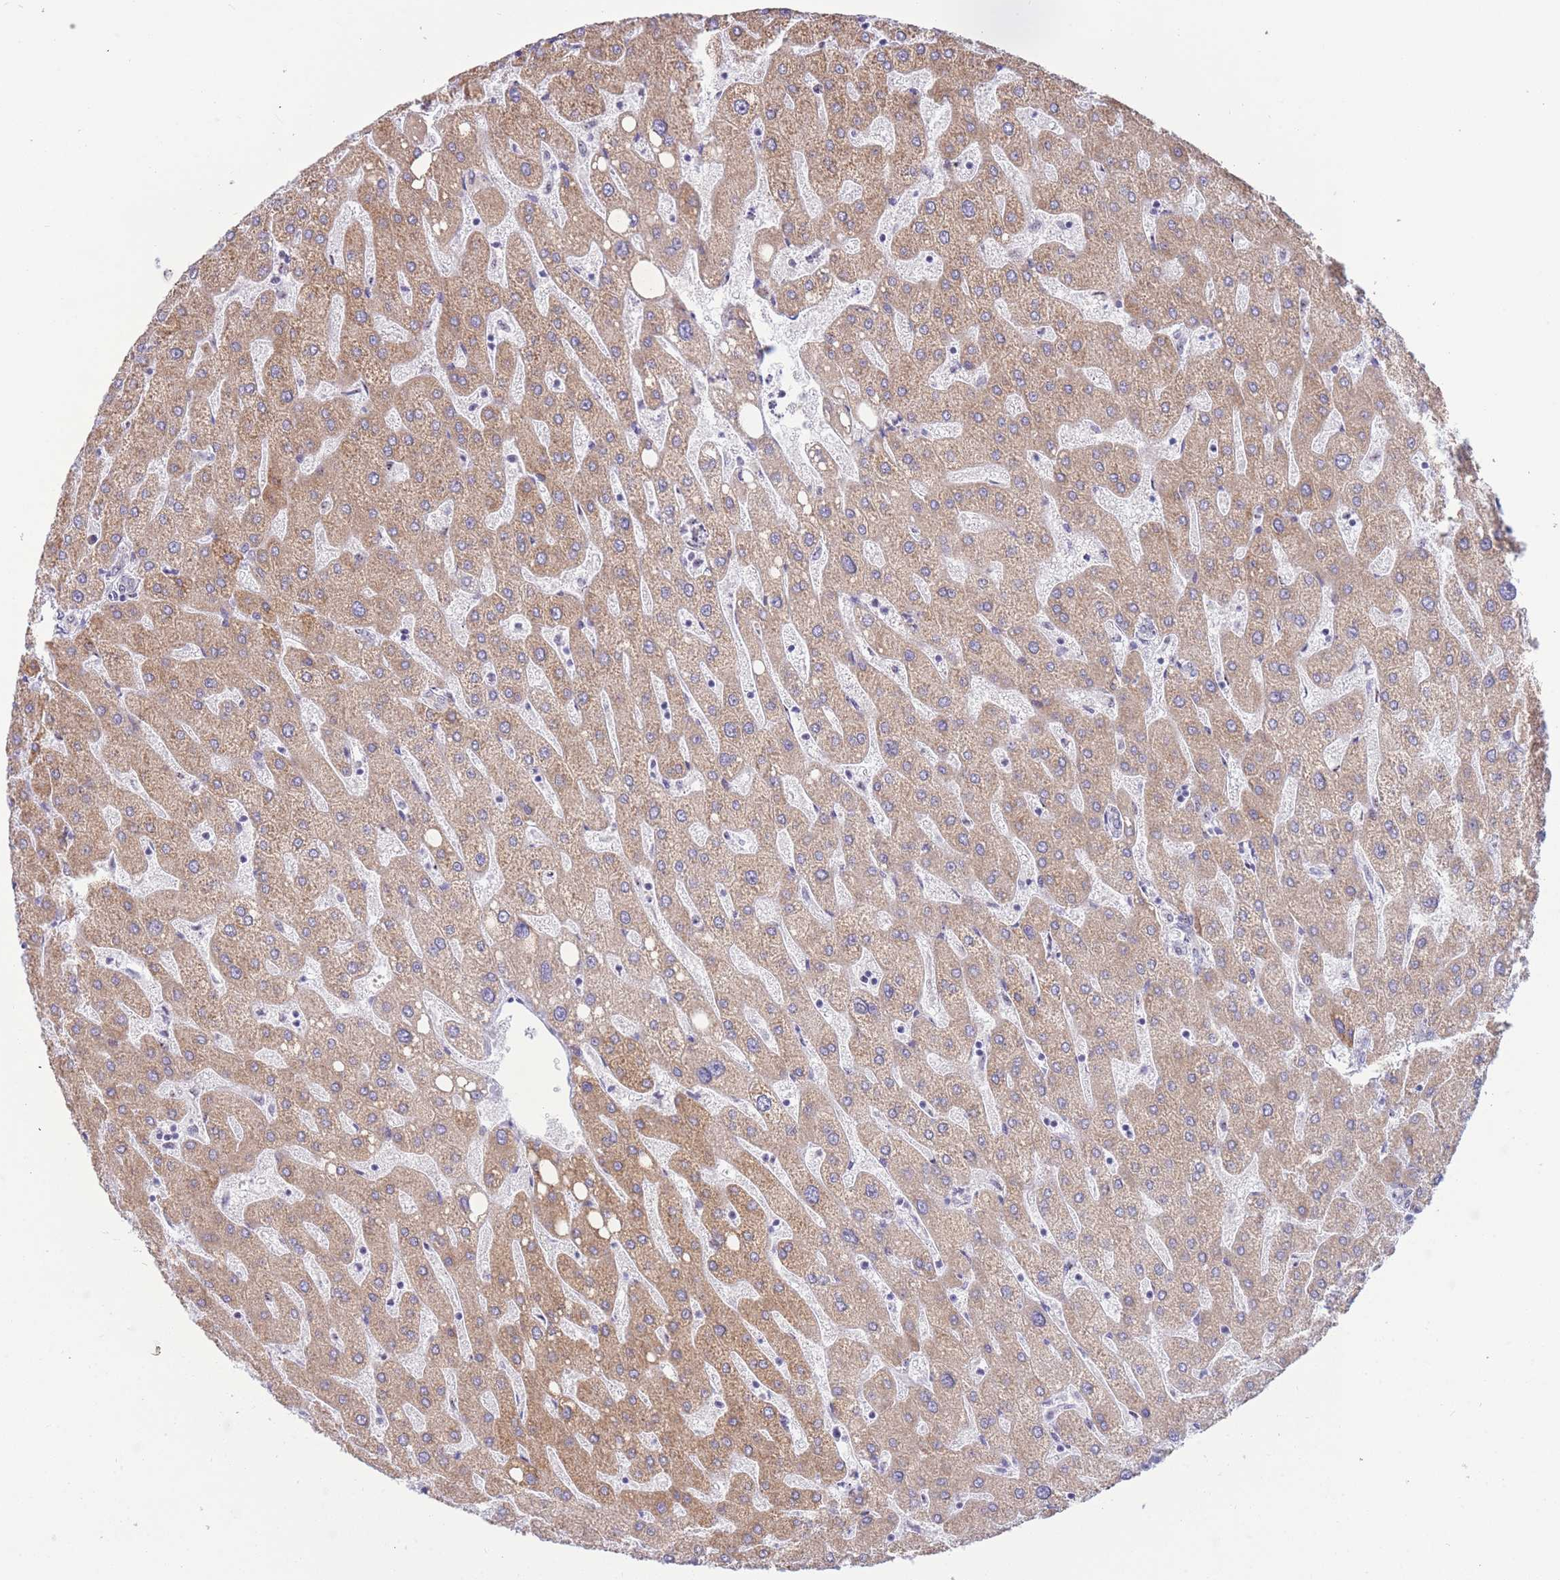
{"staining": {"intensity": "negative", "quantity": "none", "location": "none"}, "tissue": "liver", "cell_type": "Cholangiocytes", "image_type": "normal", "snomed": [{"axis": "morphology", "description": "Normal tissue, NOS"}, {"axis": "topography", "description": "Liver"}], "caption": "Immunohistochemical staining of normal human liver shows no significant expression in cholangiocytes.", "gene": "FAM153A", "patient": {"sex": "male", "age": 67}}